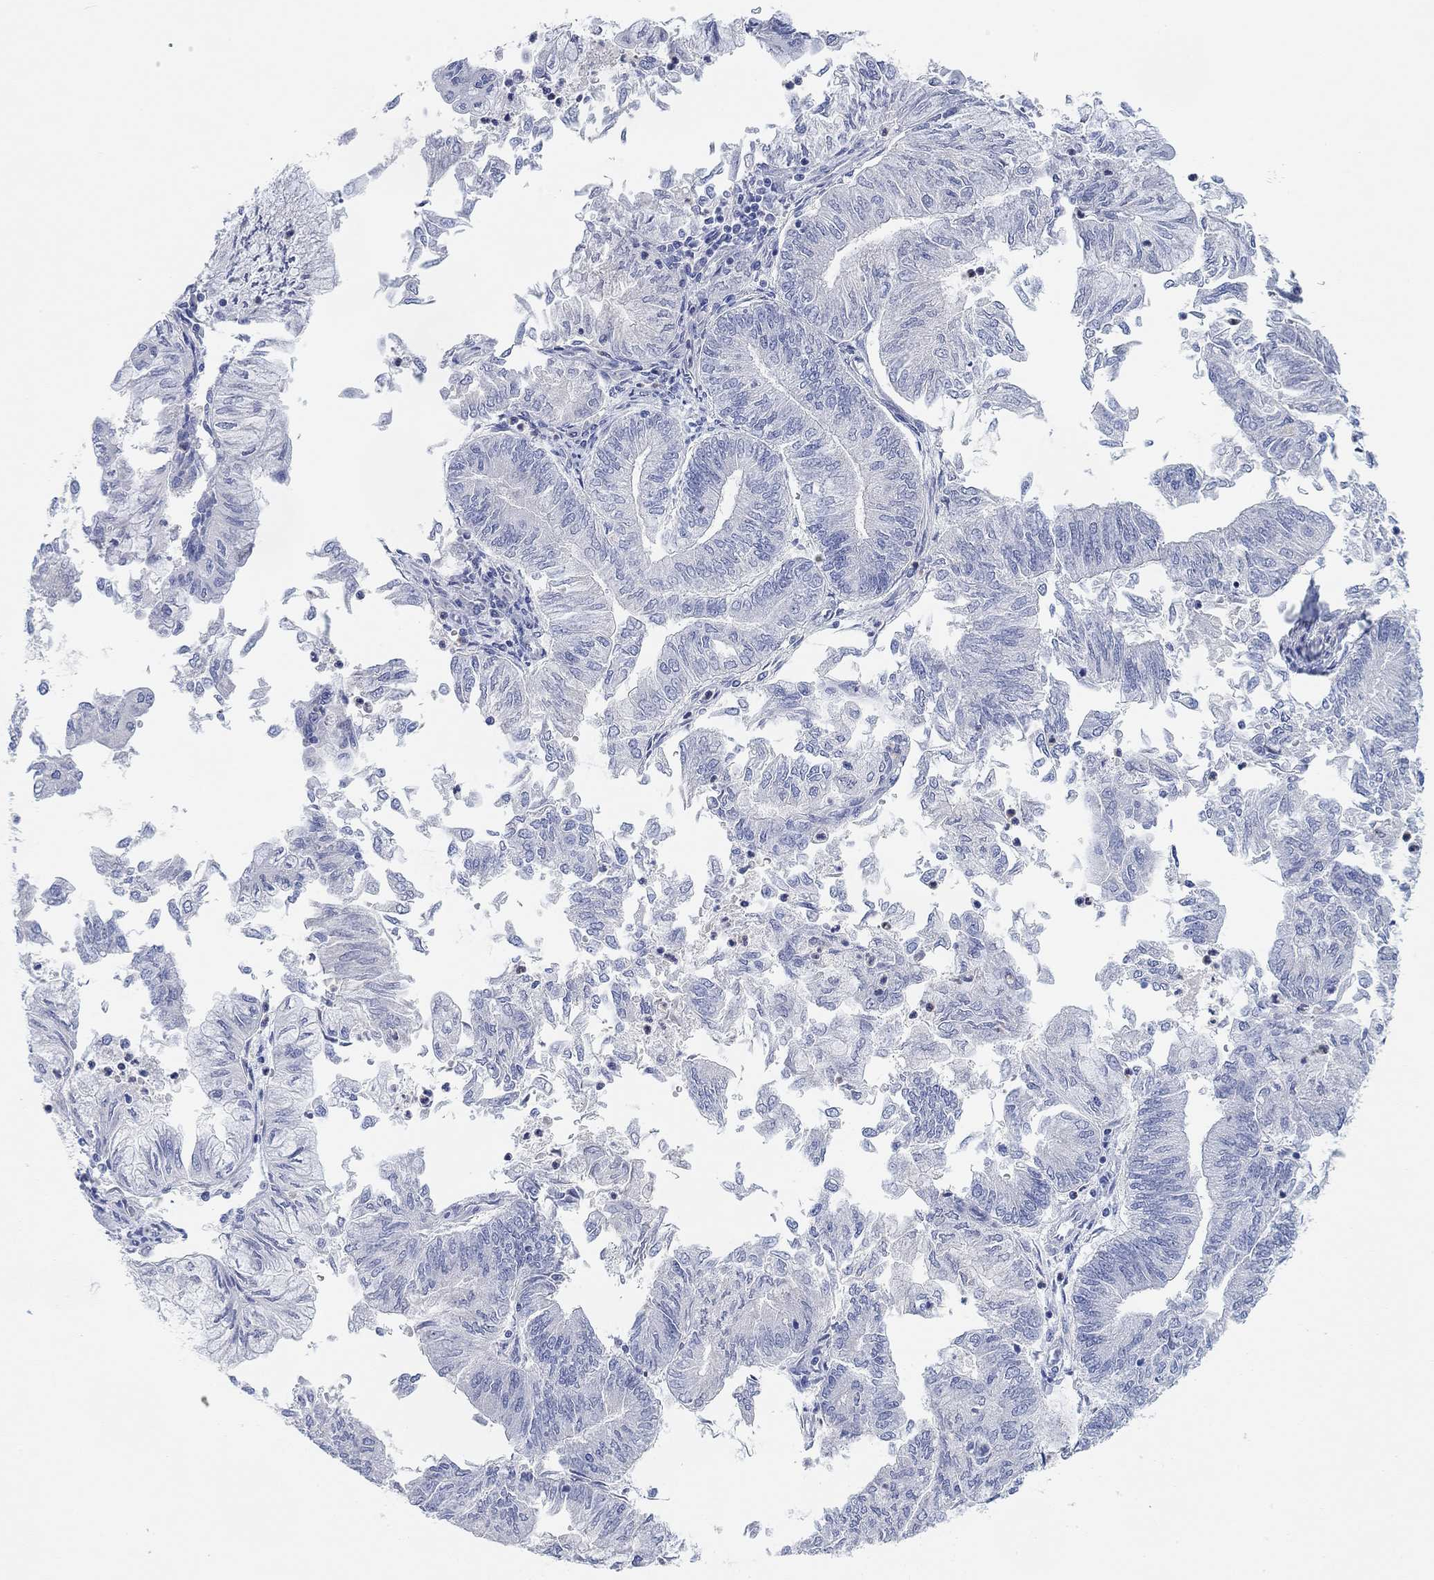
{"staining": {"intensity": "negative", "quantity": "none", "location": "none"}, "tissue": "endometrial cancer", "cell_type": "Tumor cells", "image_type": "cancer", "snomed": [{"axis": "morphology", "description": "Adenocarcinoma, NOS"}, {"axis": "topography", "description": "Endometrium"}], "caption": "Immunohistochemistry (IHC) photomicrograph of neoplastic tissue: human endometrial cancer (adenocarcinoma) stained with DAB shows no significant protein positivity in tumor cells.", "gene": "VAT1L", "patient": {"sex": "female", "age": 59}}